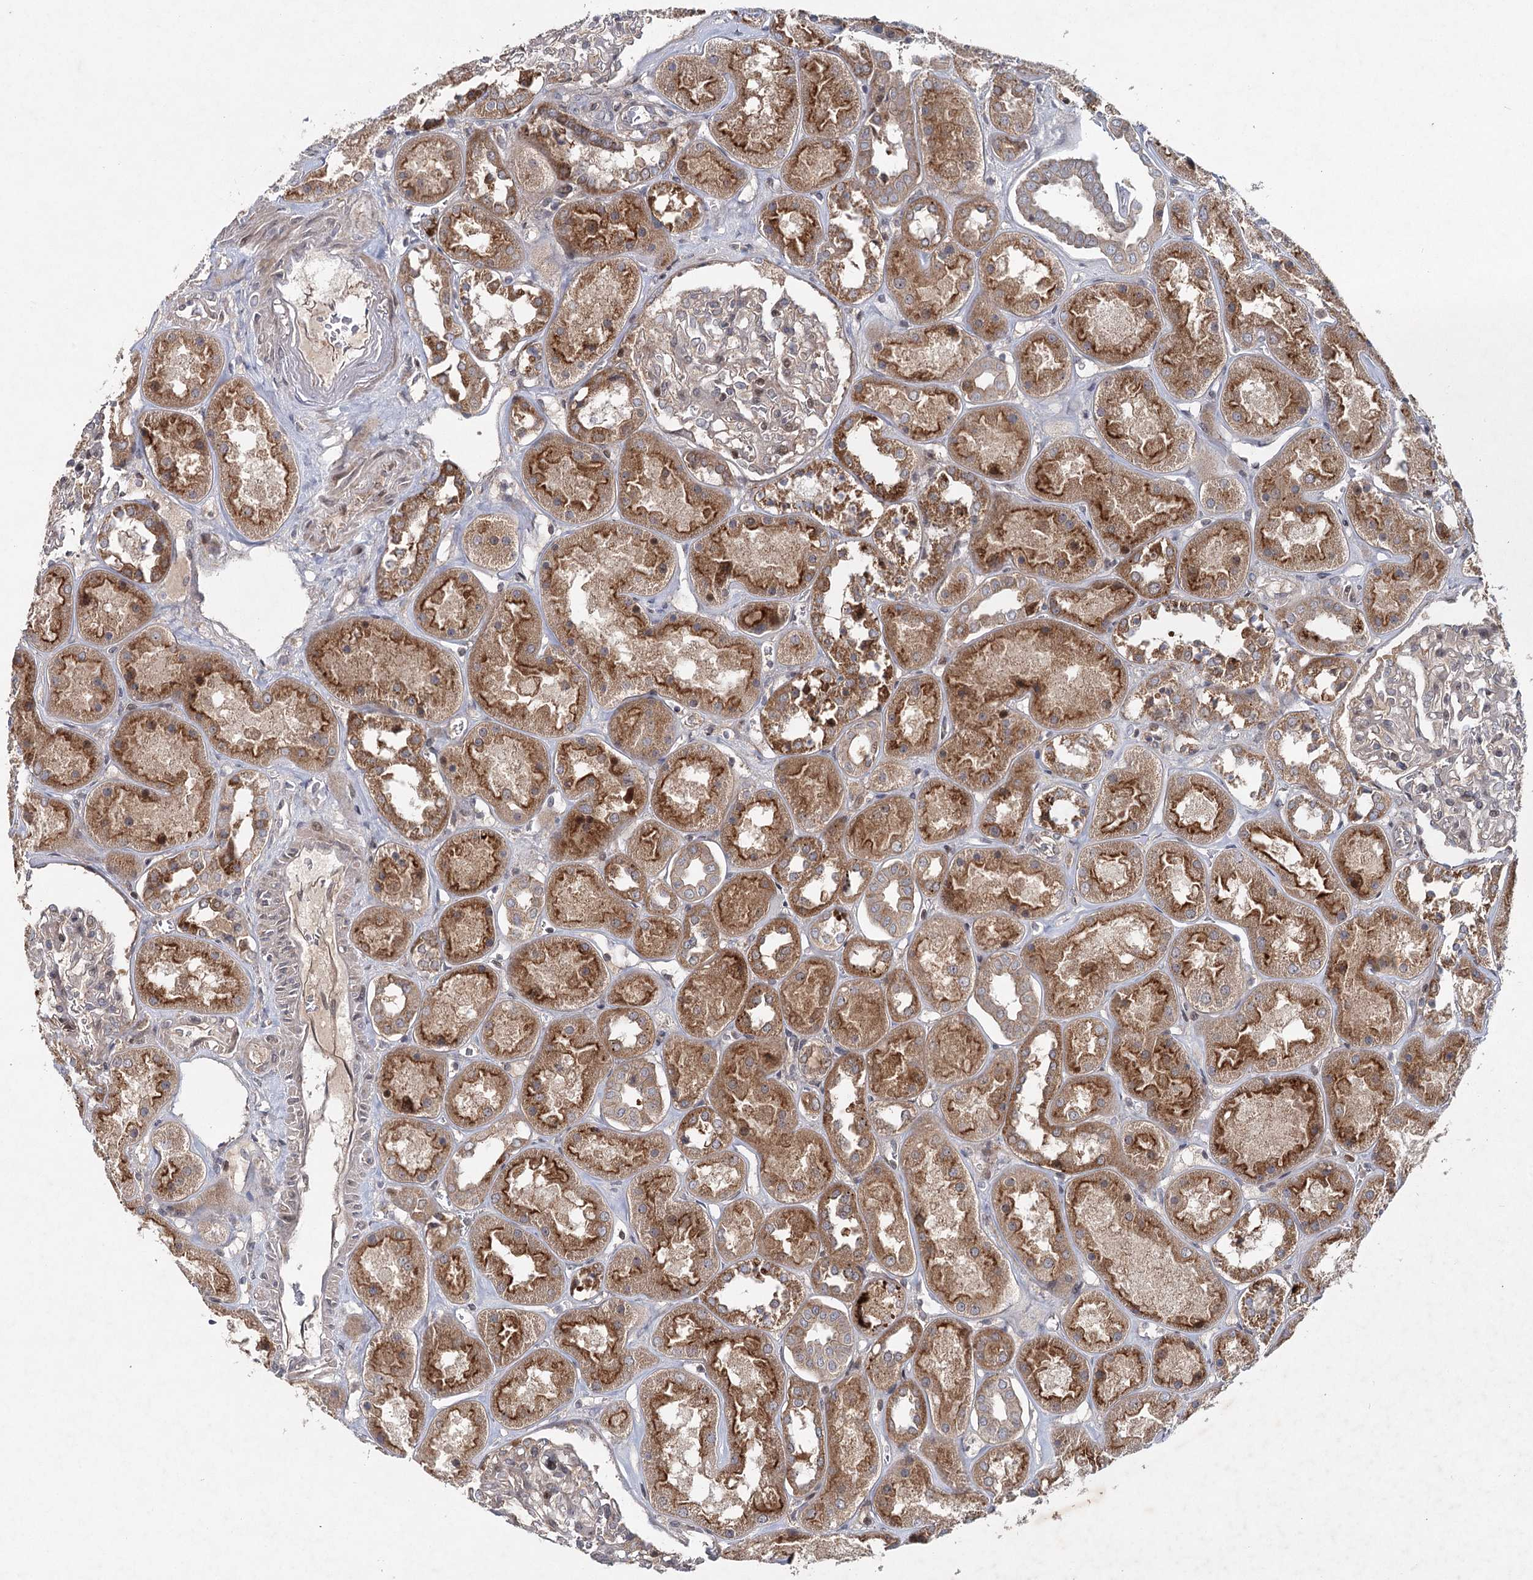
{"staining": {"intensity": "moderate", "quantity": "<25%", "location": "cytoplasmic/membranous"}, "tissue": "kidney", "cell_type": "Cells in glomeruli", "image_type": "normal", "snomed": [{"axis": "morphology", "description": "Normal tissue, NOS"}, {"axis": "topography", "description": "Kidney"}], "caption": "Immunohistochemistry of unremarkable human kidney reveals low levels of moderate cytoplasmic/membranous expression in about <25% of cells in glomeruli. (IHC, brightfield microscopy, high magnification).", "gene": "MAP3K13", "patient": {"sex": "male", "age": 70}}